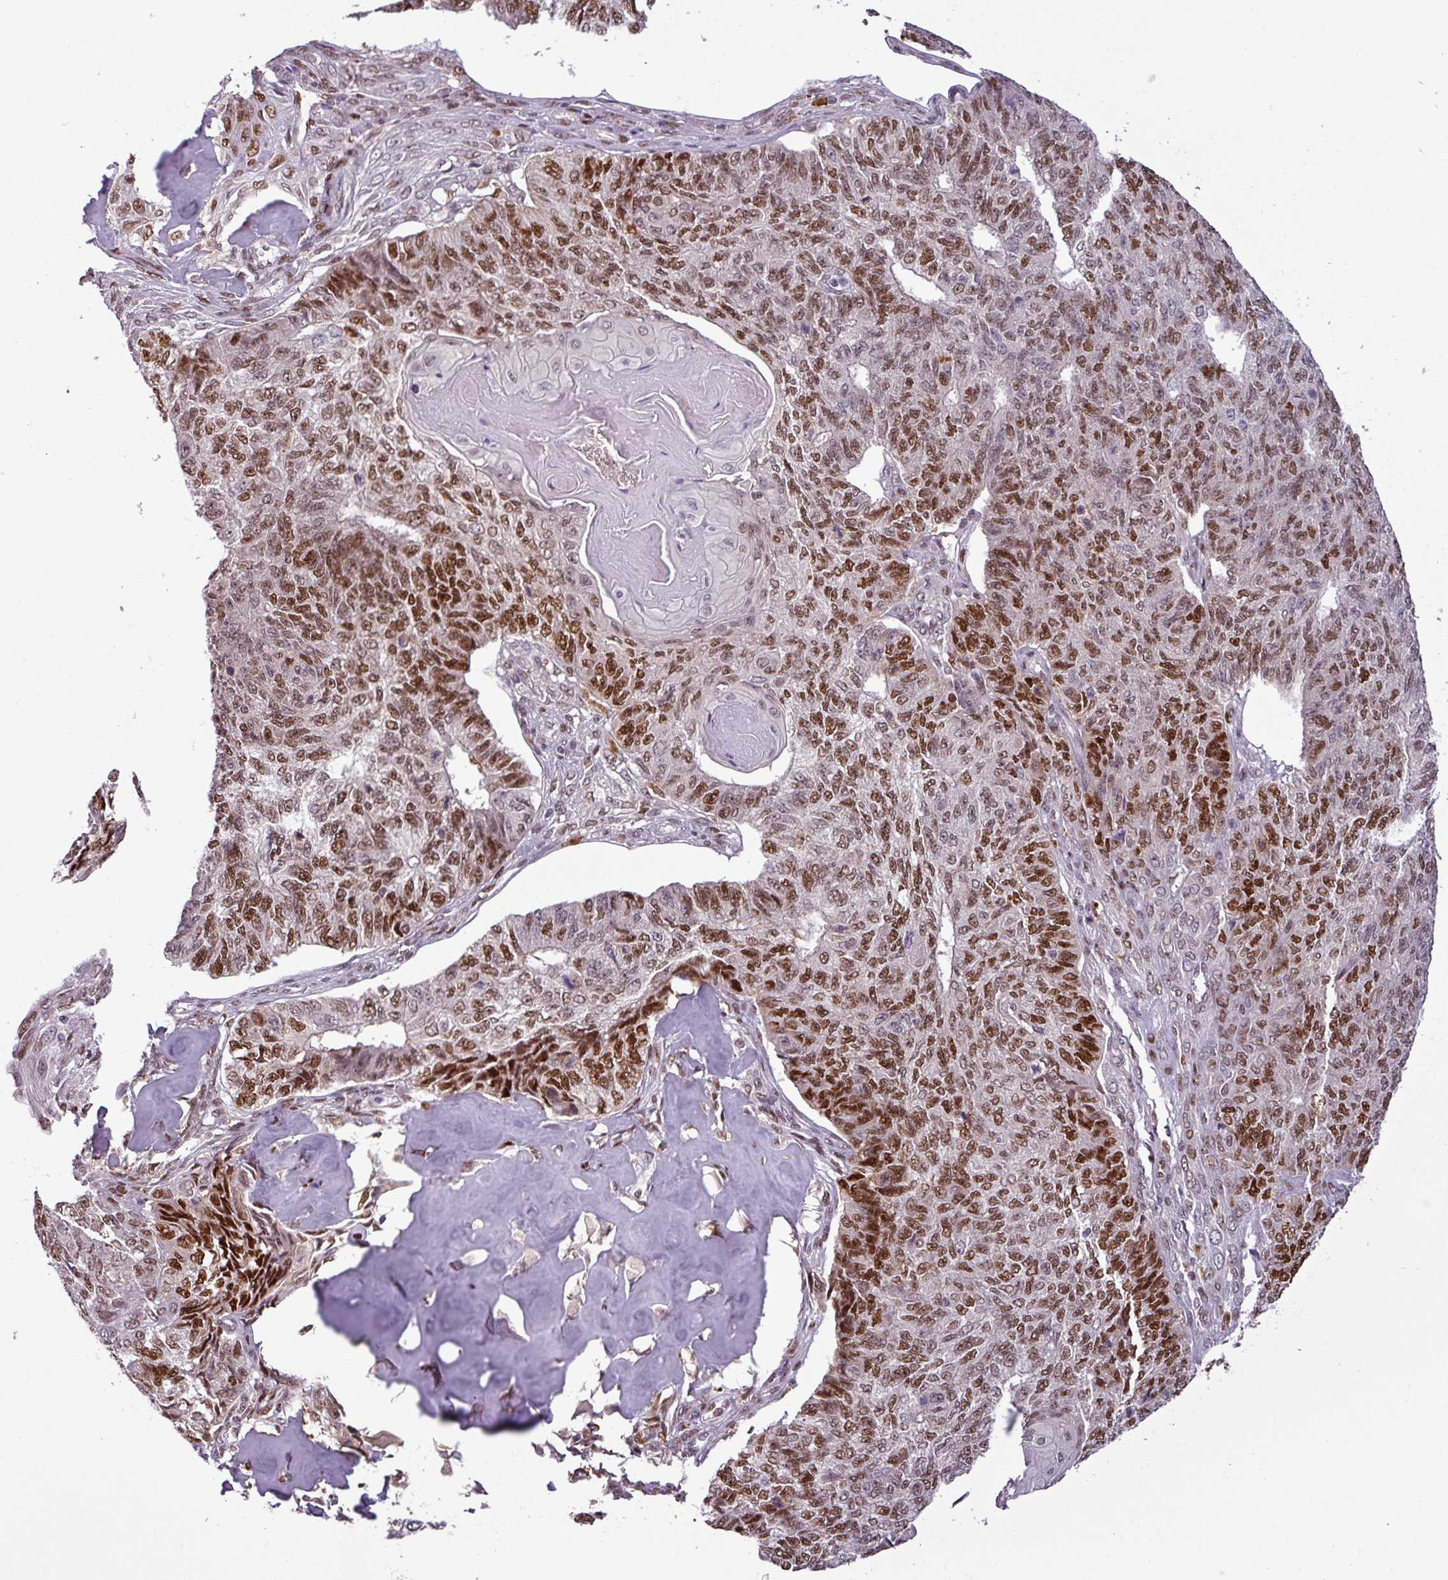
{"staining": {"intensity": "strong", "quantity": "25%-75%", "location": "nuclear"}, "tissue": "endometrial cancer", "cell_type": "Tumor cells", "image_type": "cancer", "snomed": [{"axis": "morphology", "description": "Adenocarcinoma, NOS"}, {"axis": "topography", "description": "Endometrium"}], "caption": "Protein expression analysis of endometrial adenocarcinoma displays strong nuclear expression in approximately 25%-75% of tumor cells. (IHC, brightfield microscopy, high magnification).", "gene": "IRF2BPL", "patient": {"sex": "female", "age": 32}}